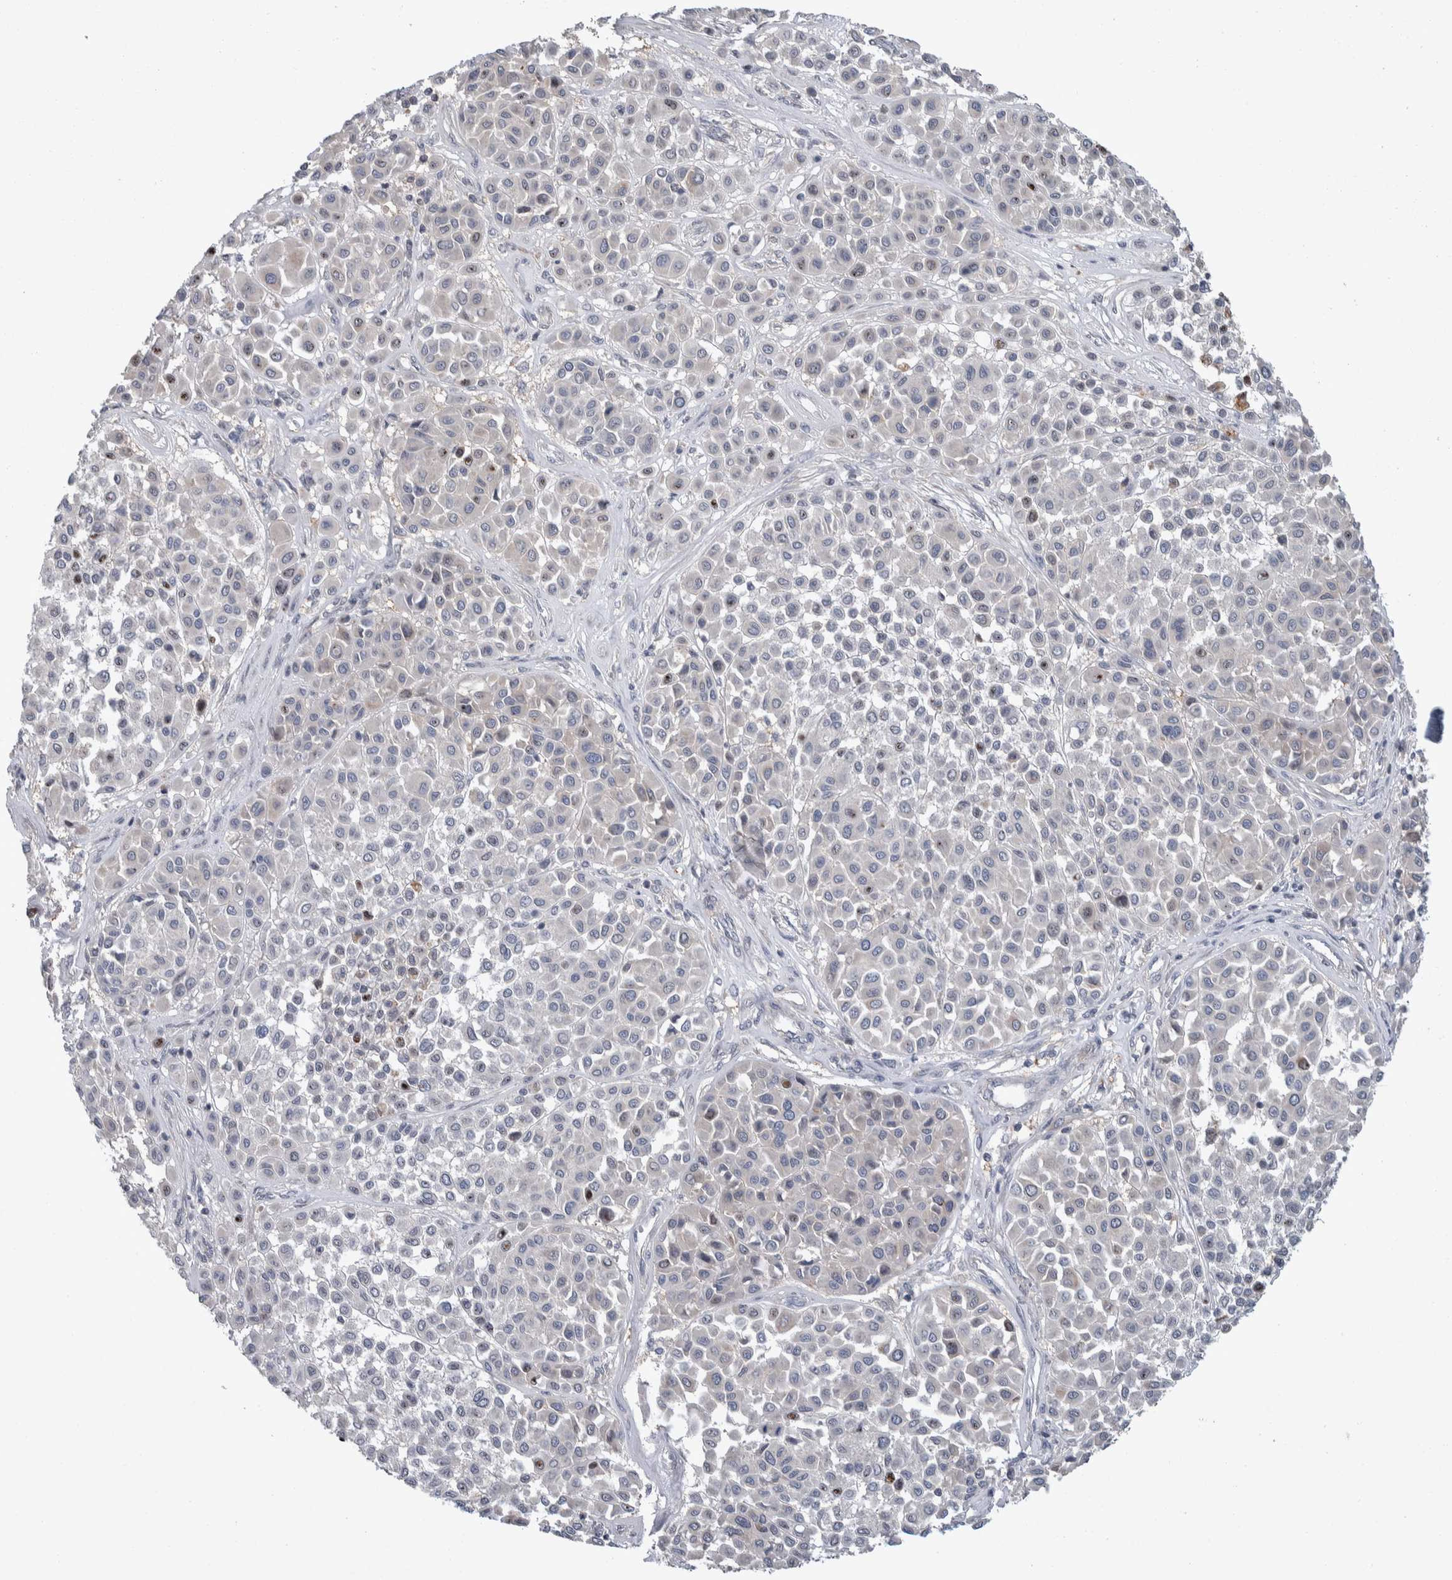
{"staining": {"intensity": "negative", "quantity": "none", "location": "none"}, "tissue": "melanoma", "cell_type": "Tumor cells", "image_type": "cancer", "snomed": [{"axis": "morphology", "description": "Malignant melanoma, Metastatic site"}, {"axis": "topography", "description": "Soft tissue"}], "caption": "Immunohistochemistry histopathology image of human malignant melanoma (metastatic site) stained for a protein (brown), which exhibits no positivity in tumor cells.", "gene": "TAX1BP1", "patient": {"sex": "male", "age": 41}}